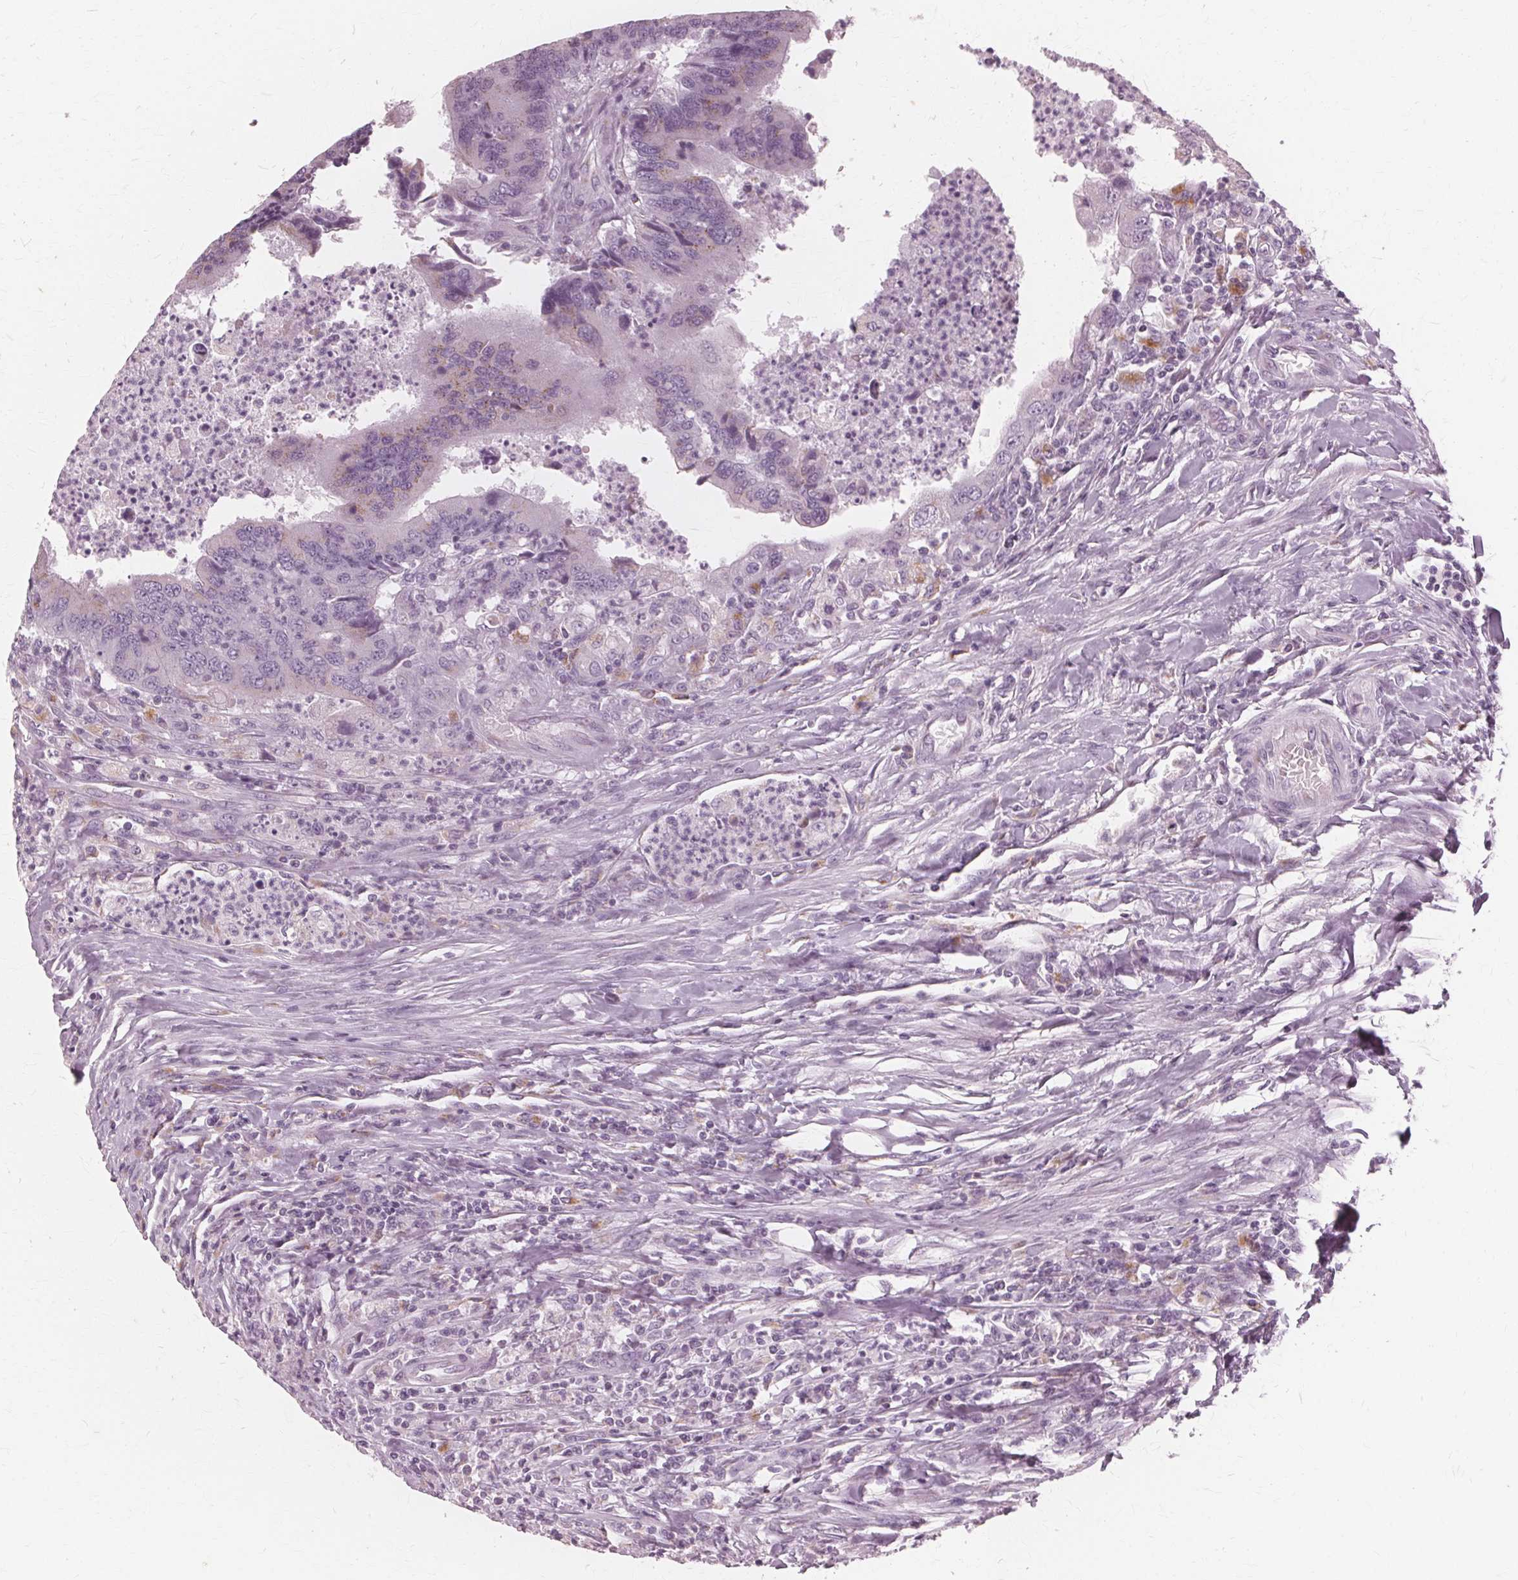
{"staining": {"intensity": "negative", "quantity": "none", "location": "none"}, "tissue": "colorectal cancer", "cell_type": "Tumor cells", "image_type": "cancer", "snomed": [{"axis": "morphology", "description": "Adenocarcinoma, NOS"}, {"axis": "topography", "description": "Colon"}], "caption": "Colorectal adenocarcinoma was stained to show a protein in brown. There is no significant positivity in tumor cells.", "gene": "DNASE2", "patient": {"sex": "female", "age": 67}}